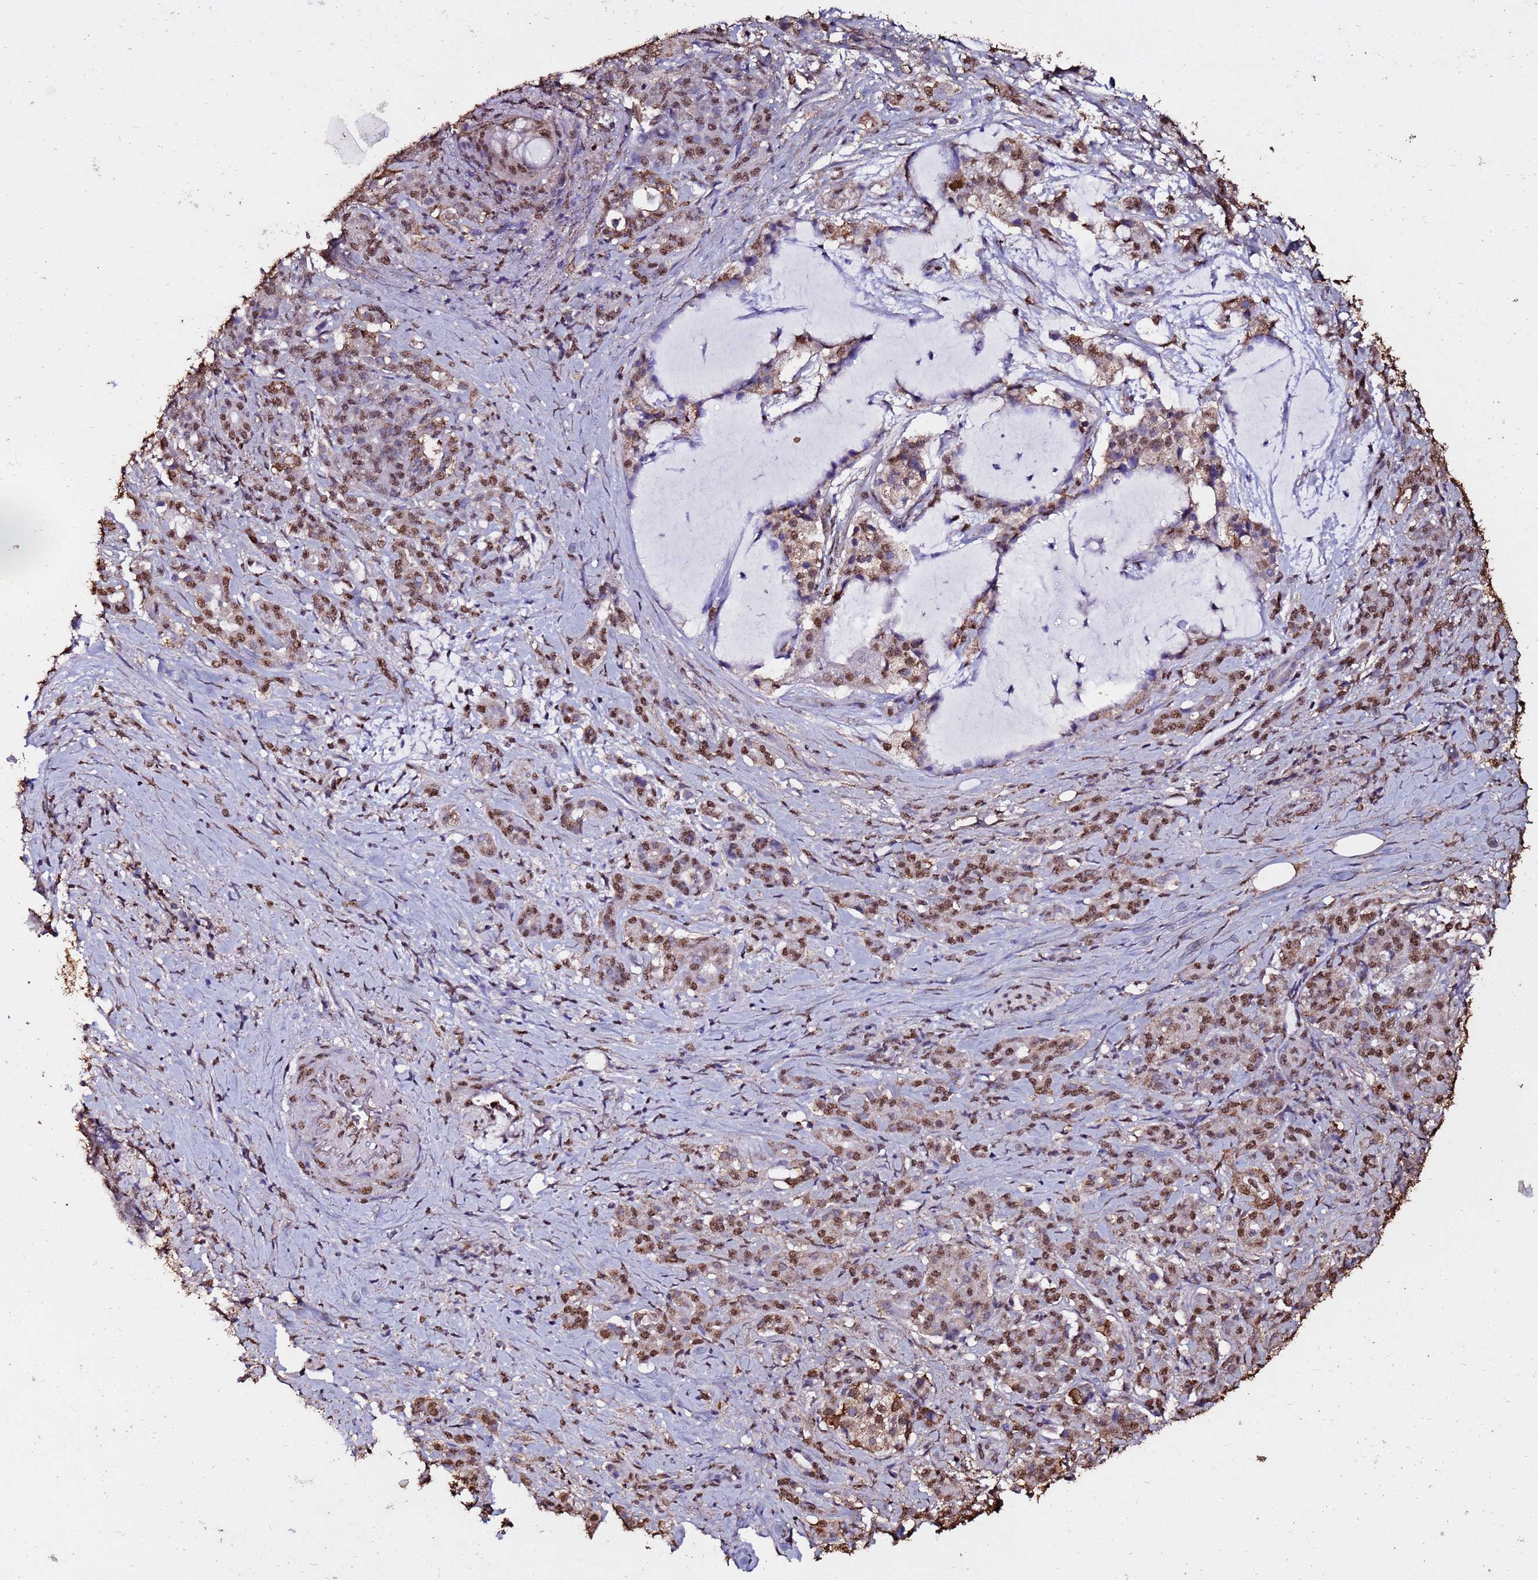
{"staining": {"intensity": "moderate", "quantity": ">75%", "location": "nuclear"}, "tissue": "pancreatic cancer", "cell_type": "Tumor cells", "image_type": "cancer", "snomed": [{"axis": "morphology", "description": "Adenocarcinoma, NOS"}, {"axis": "topography", "description": "Pancreas"}], "caption": "There is medium levels of moderate nuclear staining in tumor cells of adenocarcinoma (pancreatic), as demonstrated by immunohistochemical staining (brown color).", "gene": "TRIP6", "patient": {"sex": "male", "age": 57}}